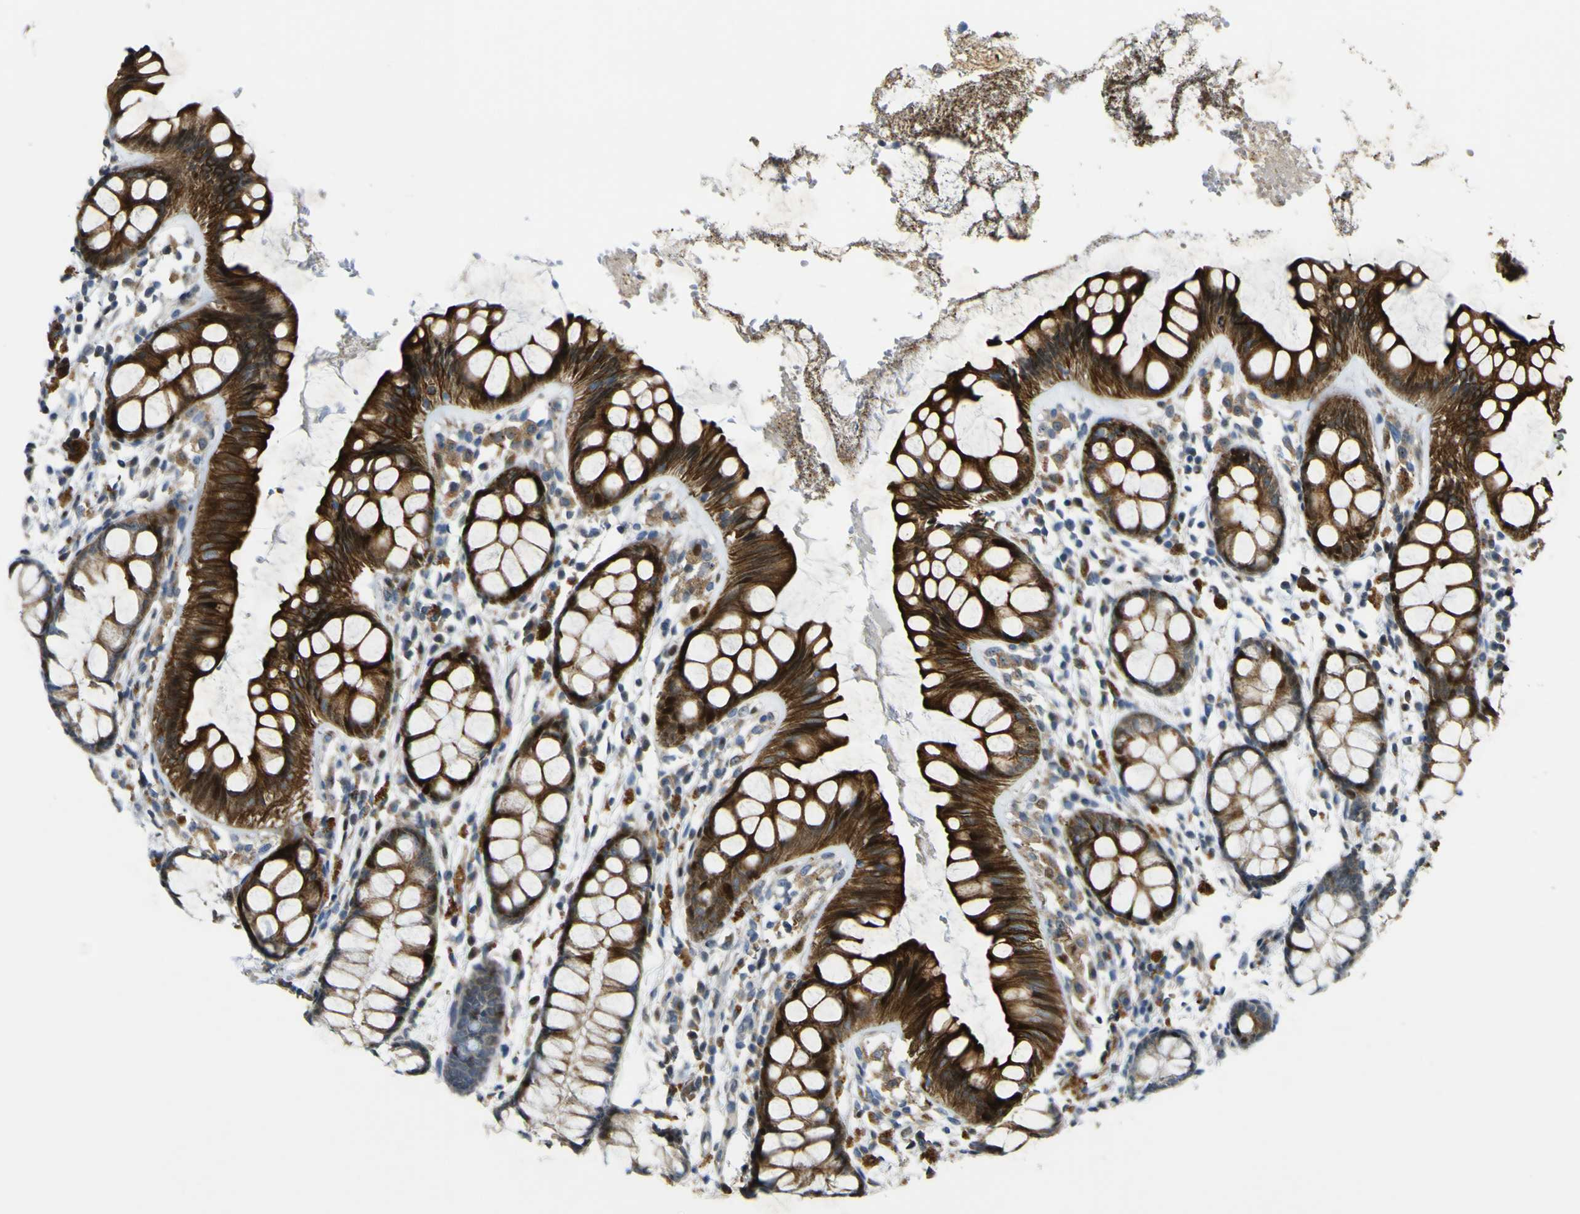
{"staining": {"intensity": "strong", "quantity": ">75%", "location": "cytoplasmic/membranous"}, "tissue": "rectum", "cell_type": "Glandular cells", "image_type": "normal", "snomed": [{"axis": "morphology", "description": "Normal tissue, NOS"}, {"axis": "topography", "description": "Rectum"}], "caption": "Protein staining by immunohistochemistry shows strong cytoplasmic/membranous staining in approximately >75% of glandular cells in unremarkable rectum.", "gene": "LBHD1", "patient": {"sex": "female", "age": 66}}